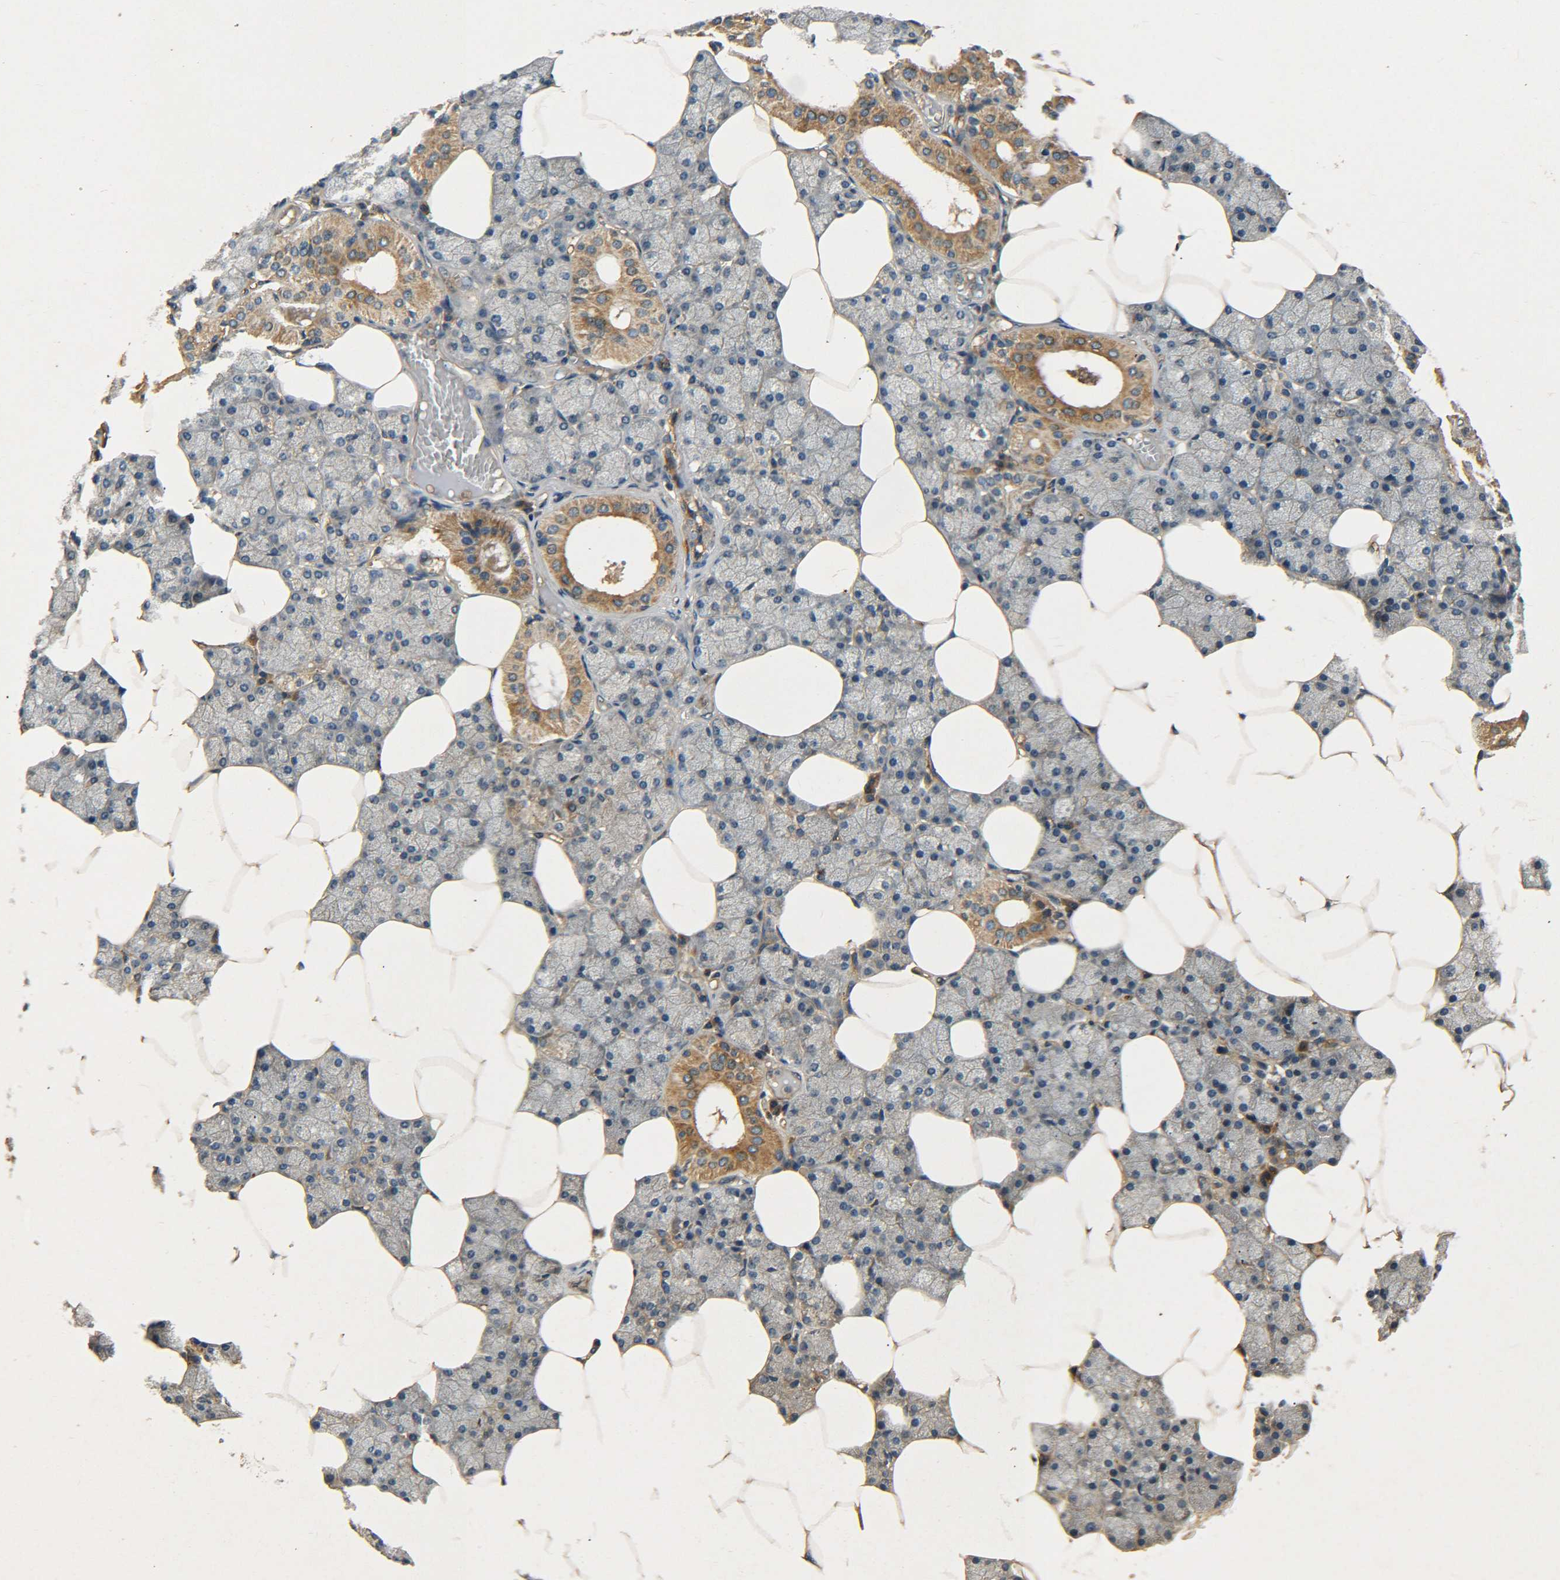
{"staining": {"intensity": "moderate", "quantity": ">75%", "location": "cytoplasmic/membranous"}, "tissue": "salivary gland", "cell_type": "Glandular cells", "image_type": "normal", "snomed": [{"axis": "morphology", "description": "Normal tissue, NOS"}, {"axis": "topography", "description": "Salivary gland"}], "caption": "Immunohistochemistry (DAB (3,3'-diaminobenzidine)) staining of unremarkable human salivary gland demonstrates moderate cytoplasmic/membranous protein expression in approximately >75% of glandular cells. (IHC, brightfield microscopy, high magnification).", "gene": "LRCH3", "patient": {"sex": "male", "age": 62}}